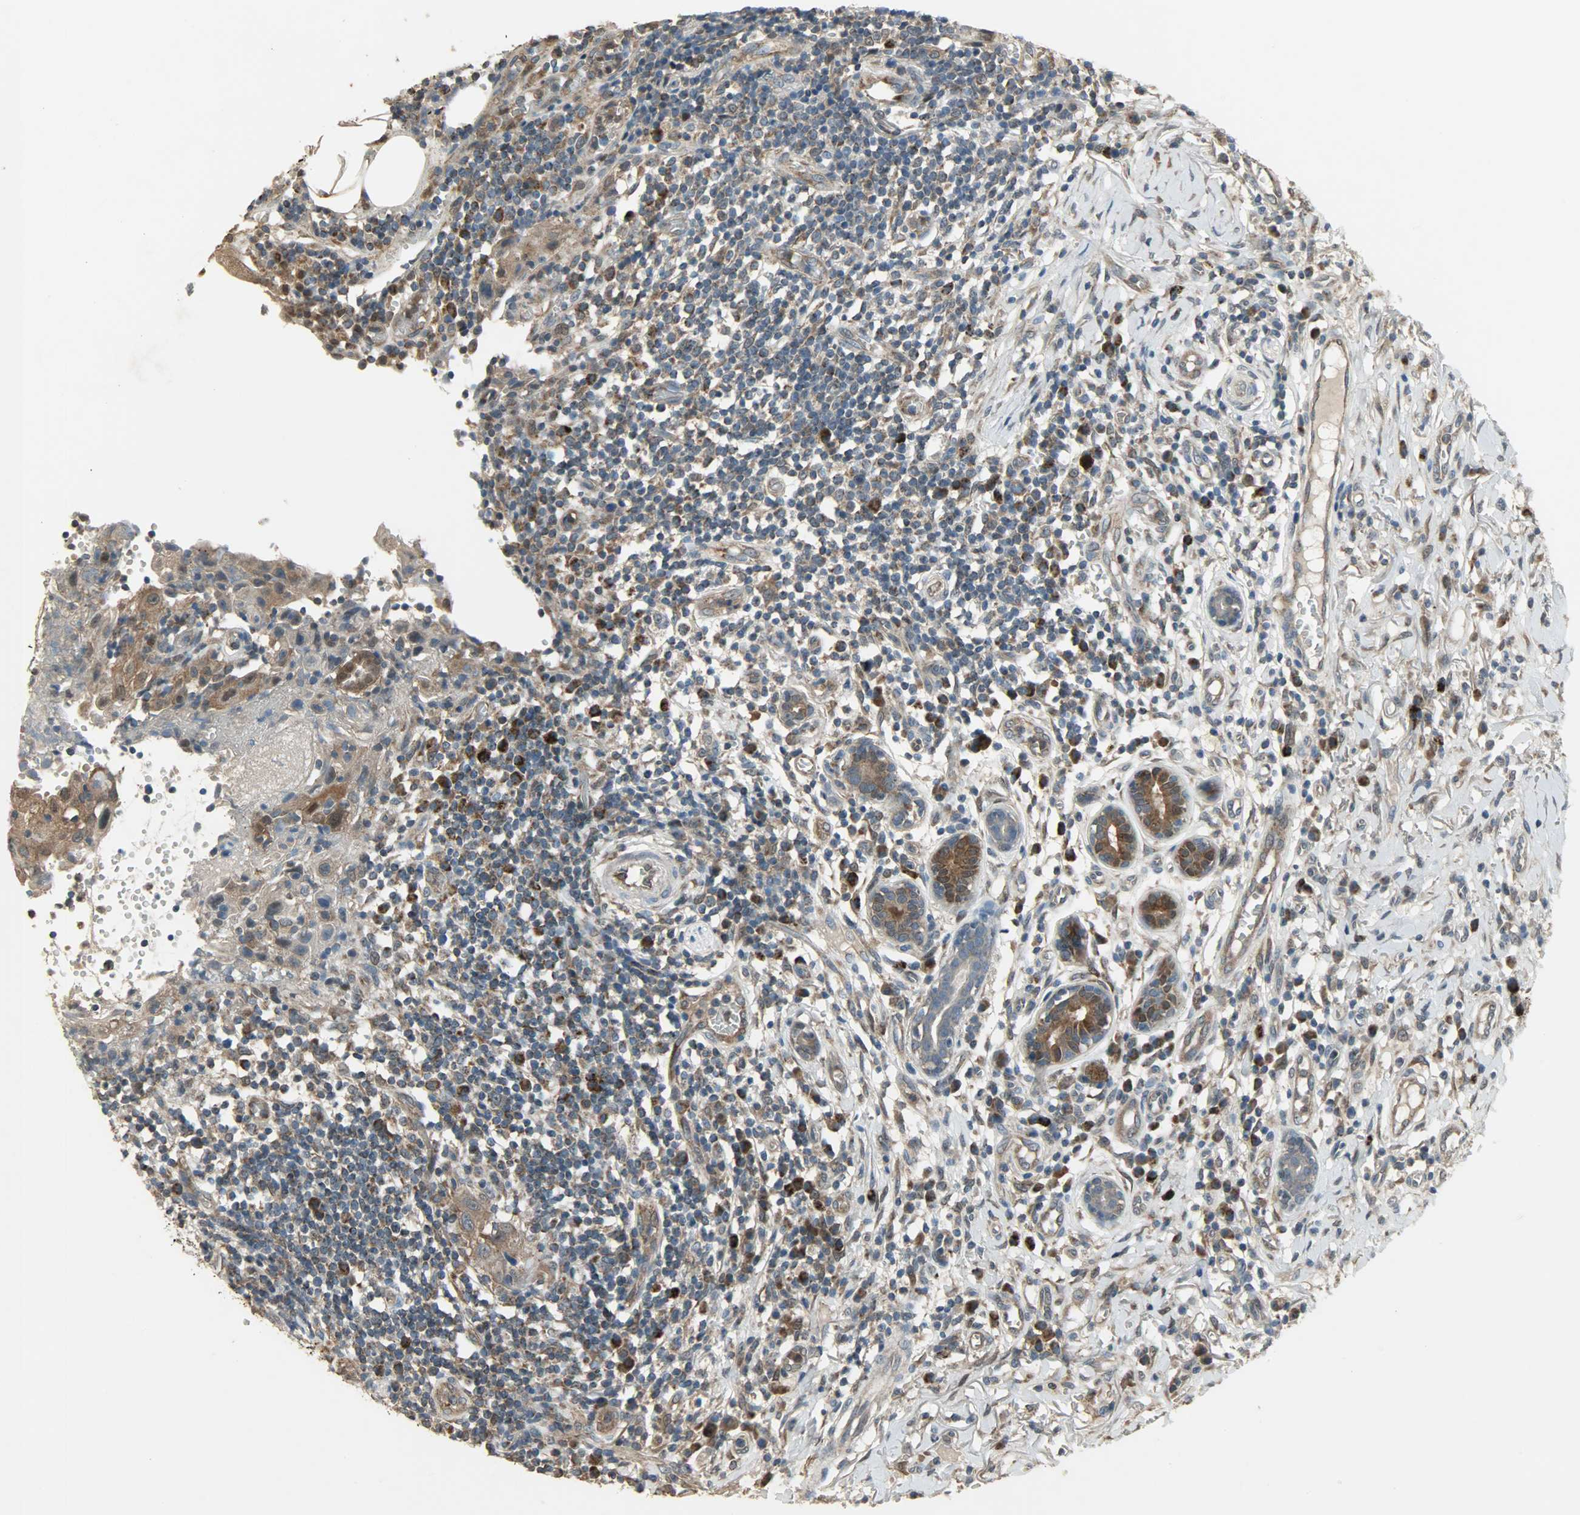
{"staining": {"intensity": "strong", "quantity": ">75%", "location": "cytoplasmic/membranous"}, "tissue": "thyroid cancer", "cell_type": "Tumor cells", "image_type": "cancer", "snomed": [{"axis": "morphology", "description": "Carcinoma, NOS"}, {"axis": "topography", "description": "Thyroid gland"}], "caption": "Thyroid cancer stained with IHC reveals strong cytoplasmic/membranous expression in approximately >75% of tumor cells.", "gene": "AMT", "patient": {"sex": "female", "age": 77}}